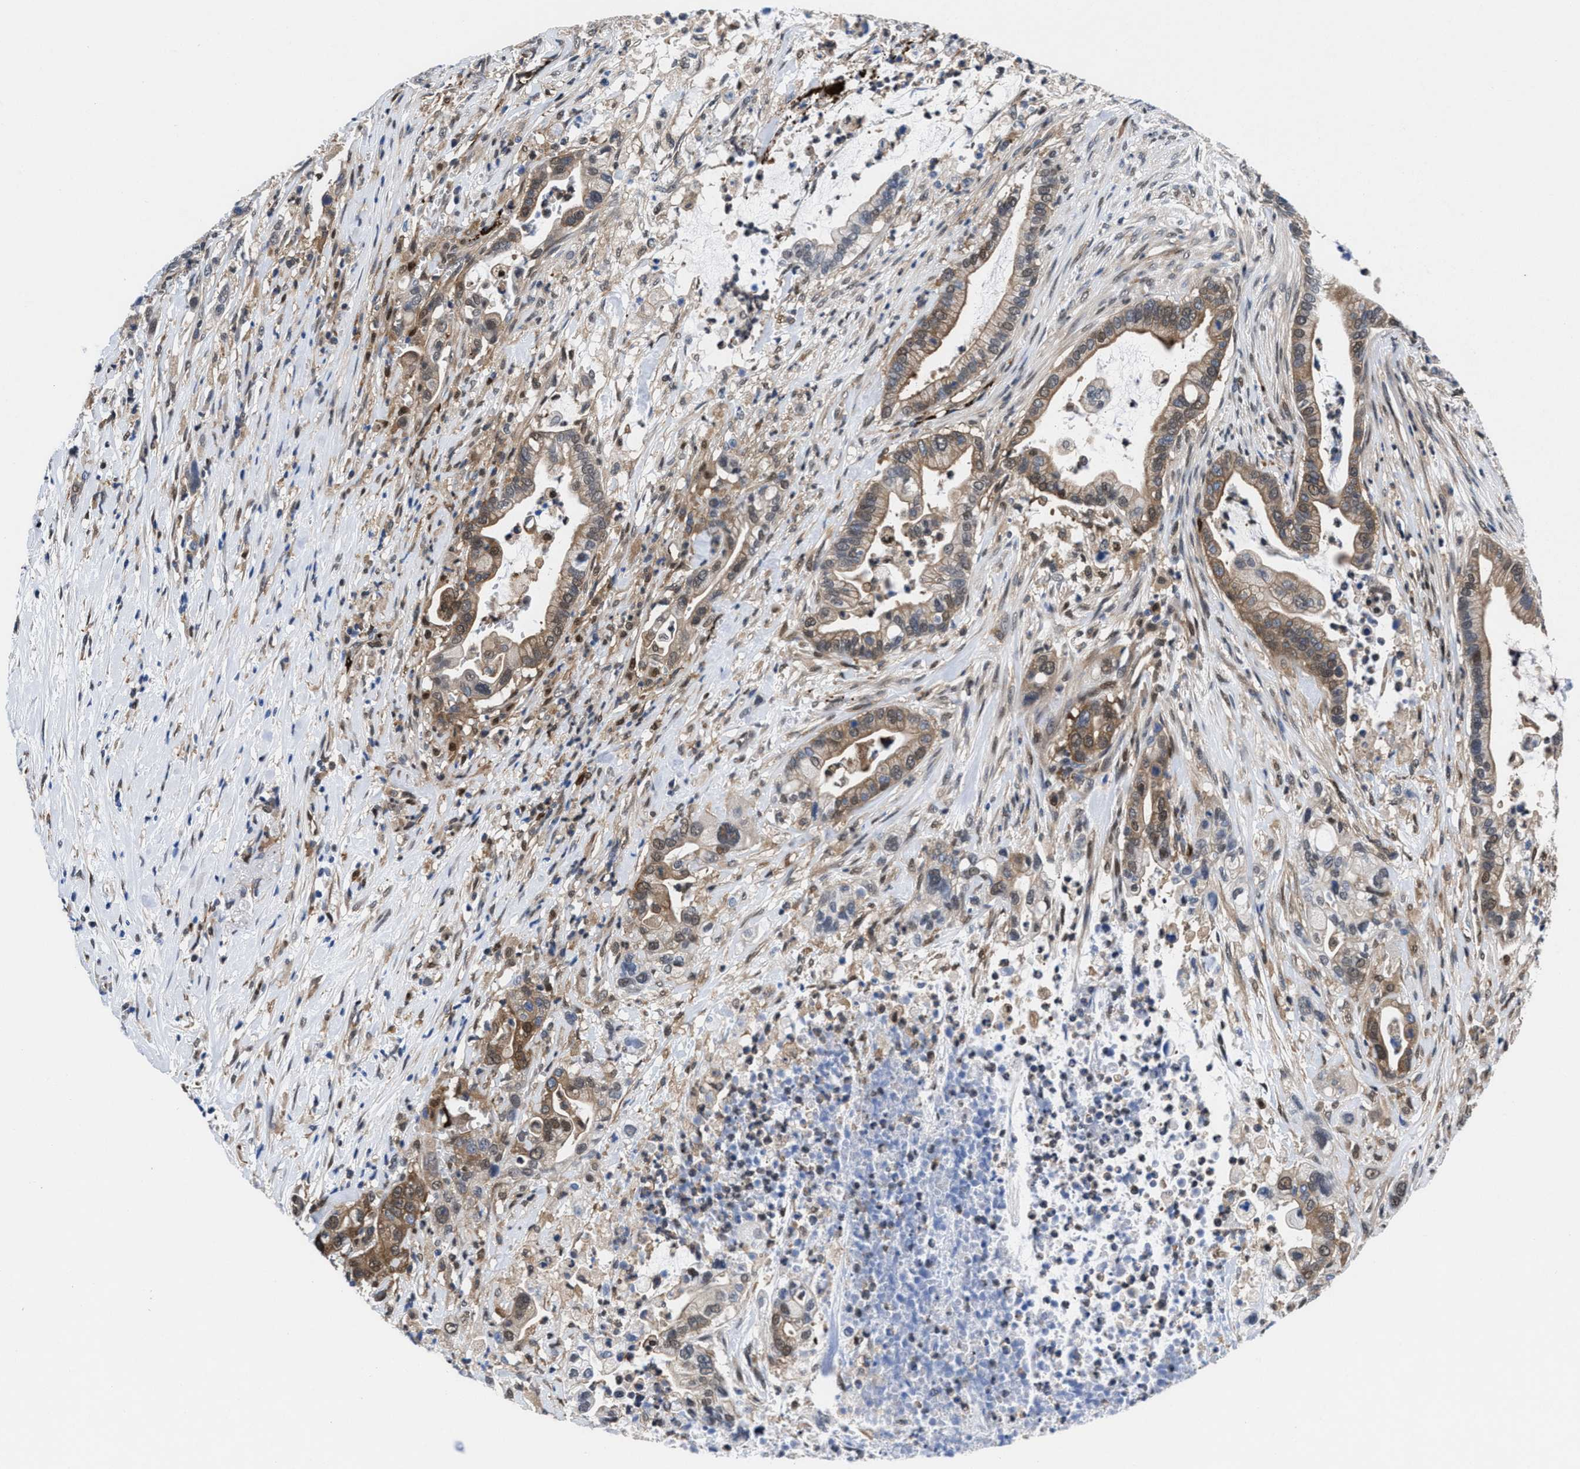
{"staining": {"intensity": "moderate", "quantity": ">75%", "location": "cytoplasmic/membranous"}, "tissue": "pancreatic cancer", "cell_type": "Tumor cells", "image_type": "cancer", "snomed": [{"axis": "morphology", "description": "Adenocarcinoma, NOS"}, {"axis": "topography", "description": "Pancreas"}], "caption": "This is a micrograph of immunohistochemistry (IHC) staining of adenocarcinoma (pancreatic), which shows moderate positivity in the cytoplasmic/membranous of tumor cells.", "gene": "ACLY", "patient": {"sex": "male", "age": 69}}